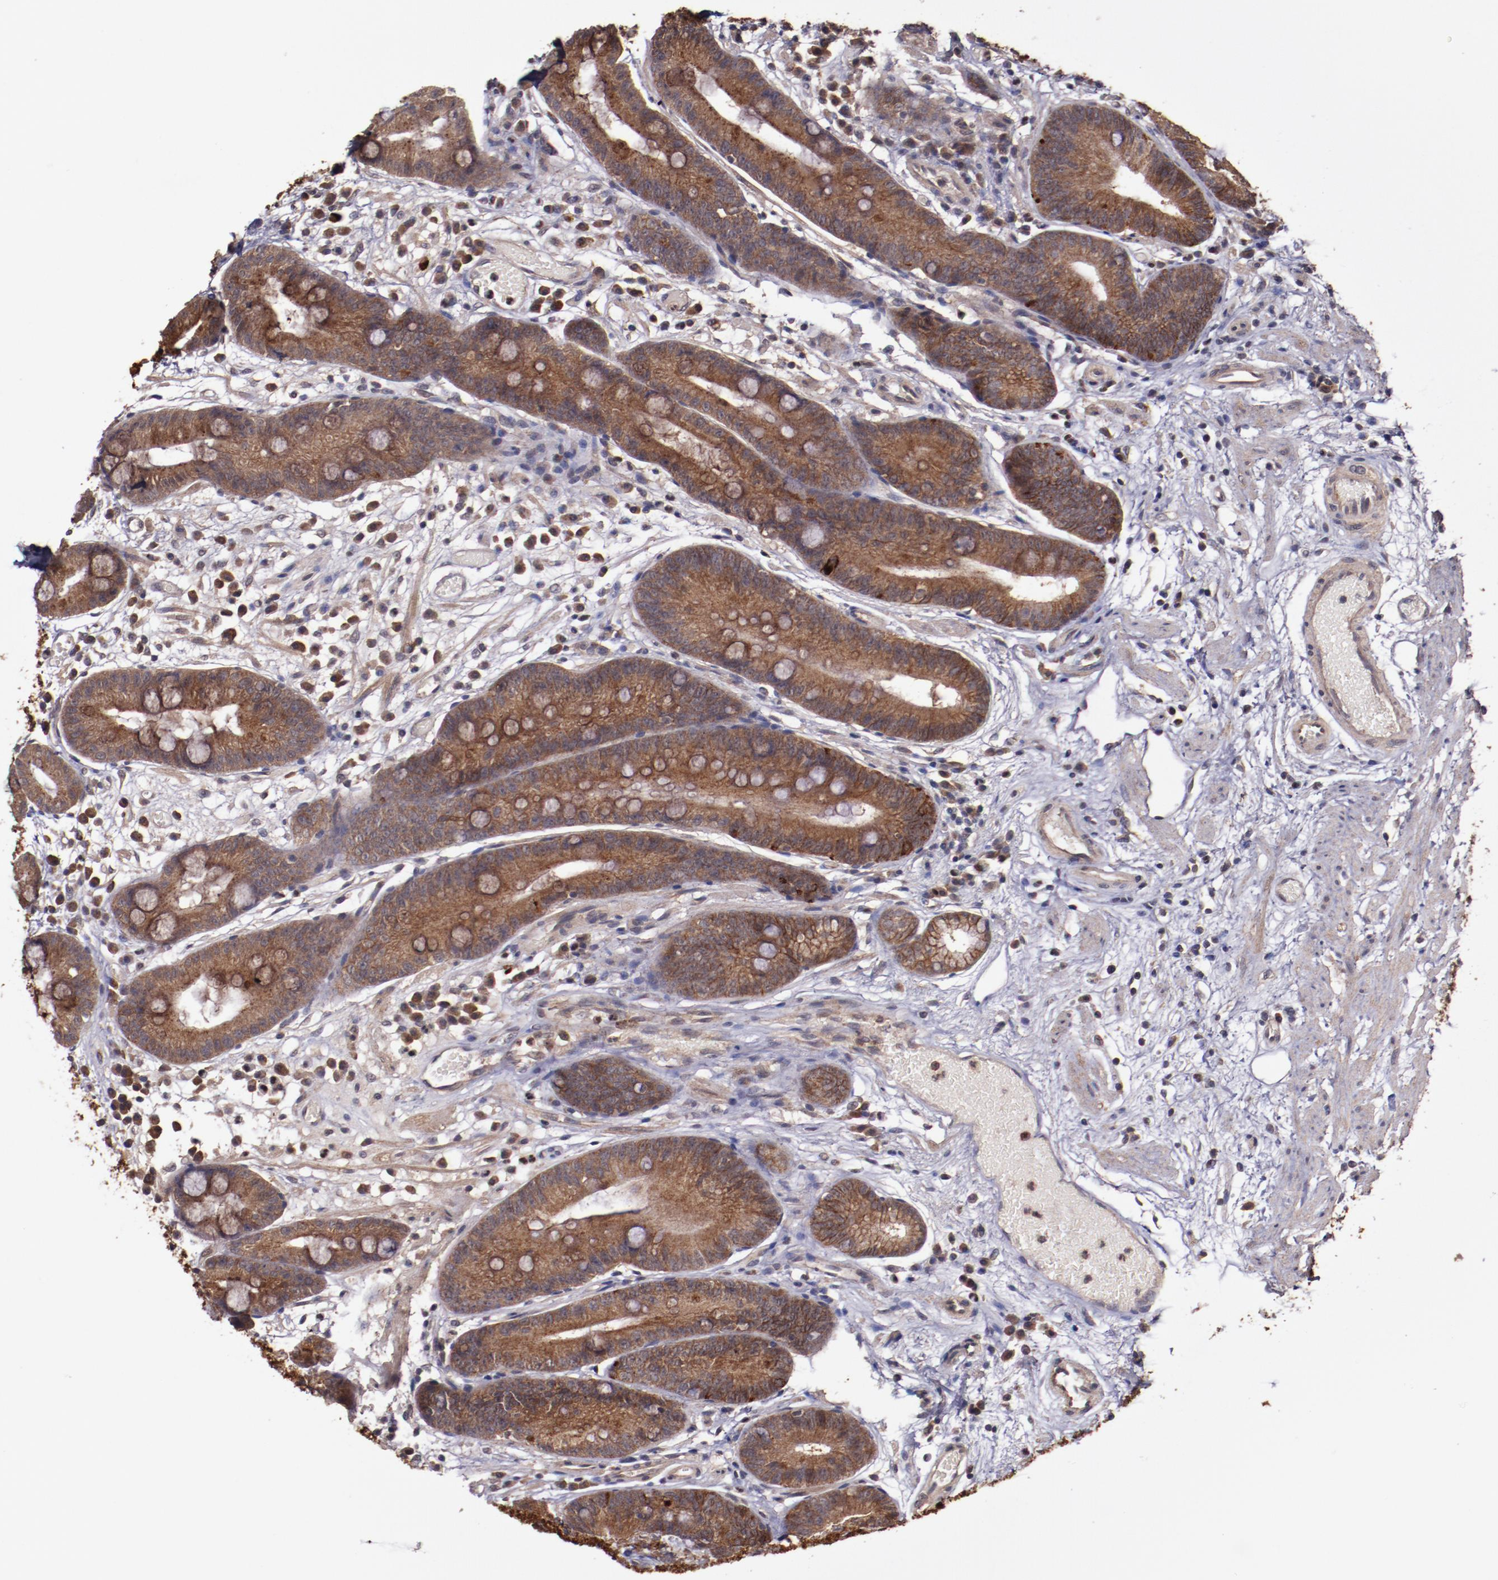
{"staining": {"intensity": "strong", "quantity": "<25%", "location": "cytoplasmic/membranous"}, "tissue": "stomach", "cell_type": "Glandular cells", "image_type": "normal", "snomed": [{"axis": "morphology", "description": "Normal tissue, NOS"}, {"axis": "morphology", "description": "Inflammation, NOS"}, {"axis": "topography", "description": "Stomach, lower"}], "caption": "A high-resolution photomicrograph shows immunohistochemistry (IHC) staining of normal stomach, which shows strong cytoplasmic/membranous expression in about <25% of glandular cells. (DAB IHC, brown staining for protein, blue staining for nuclei).", "gene": "FTSJ1", "patient": {"sex": "male", "age": 59}}